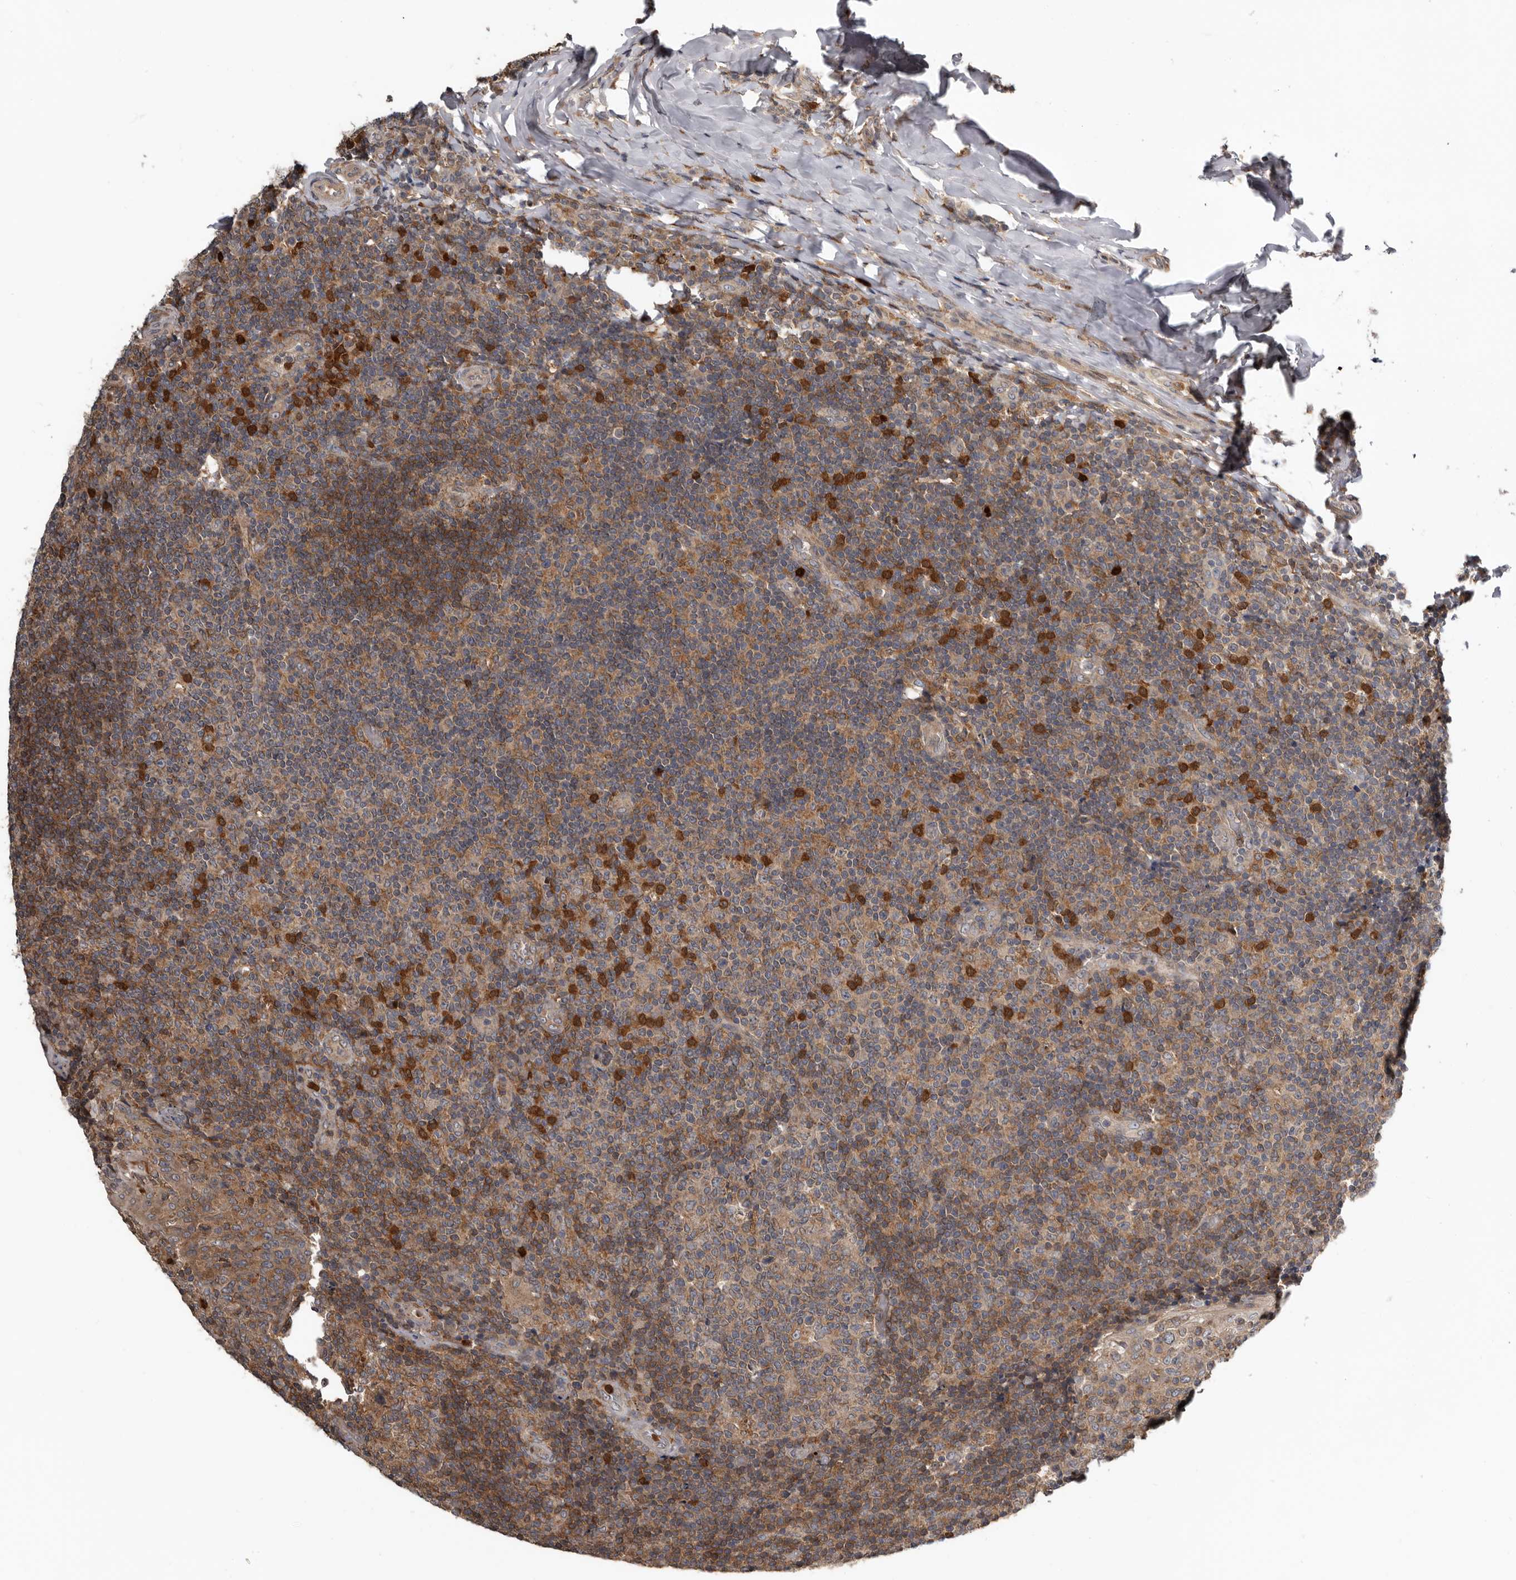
{"staining": {"intensity": "moderate", "quantity": ">75%", "location": "cytoplasmic/membranous"}, "tissue": "tonsil", "cell_type": "Germinal center cells", "image_type": "normal", "snomed": [{"axis": "morphology", "description": "Normal tissue, NOS"}, {"axis": "topography", "description": "Tonsil"}], "caption": "Immunohistochemistry of benign human tonsil displays medium levels of moderate cytoplasmic/membranous positivity in approximately >75% of germinal center cells. Using DAB (brown) and hematoxylin (blue) stains, captured at high magnification using brightfield microscopy.", "gene": "FGFR4", "patient": {"sex": "female", "age": 19}}